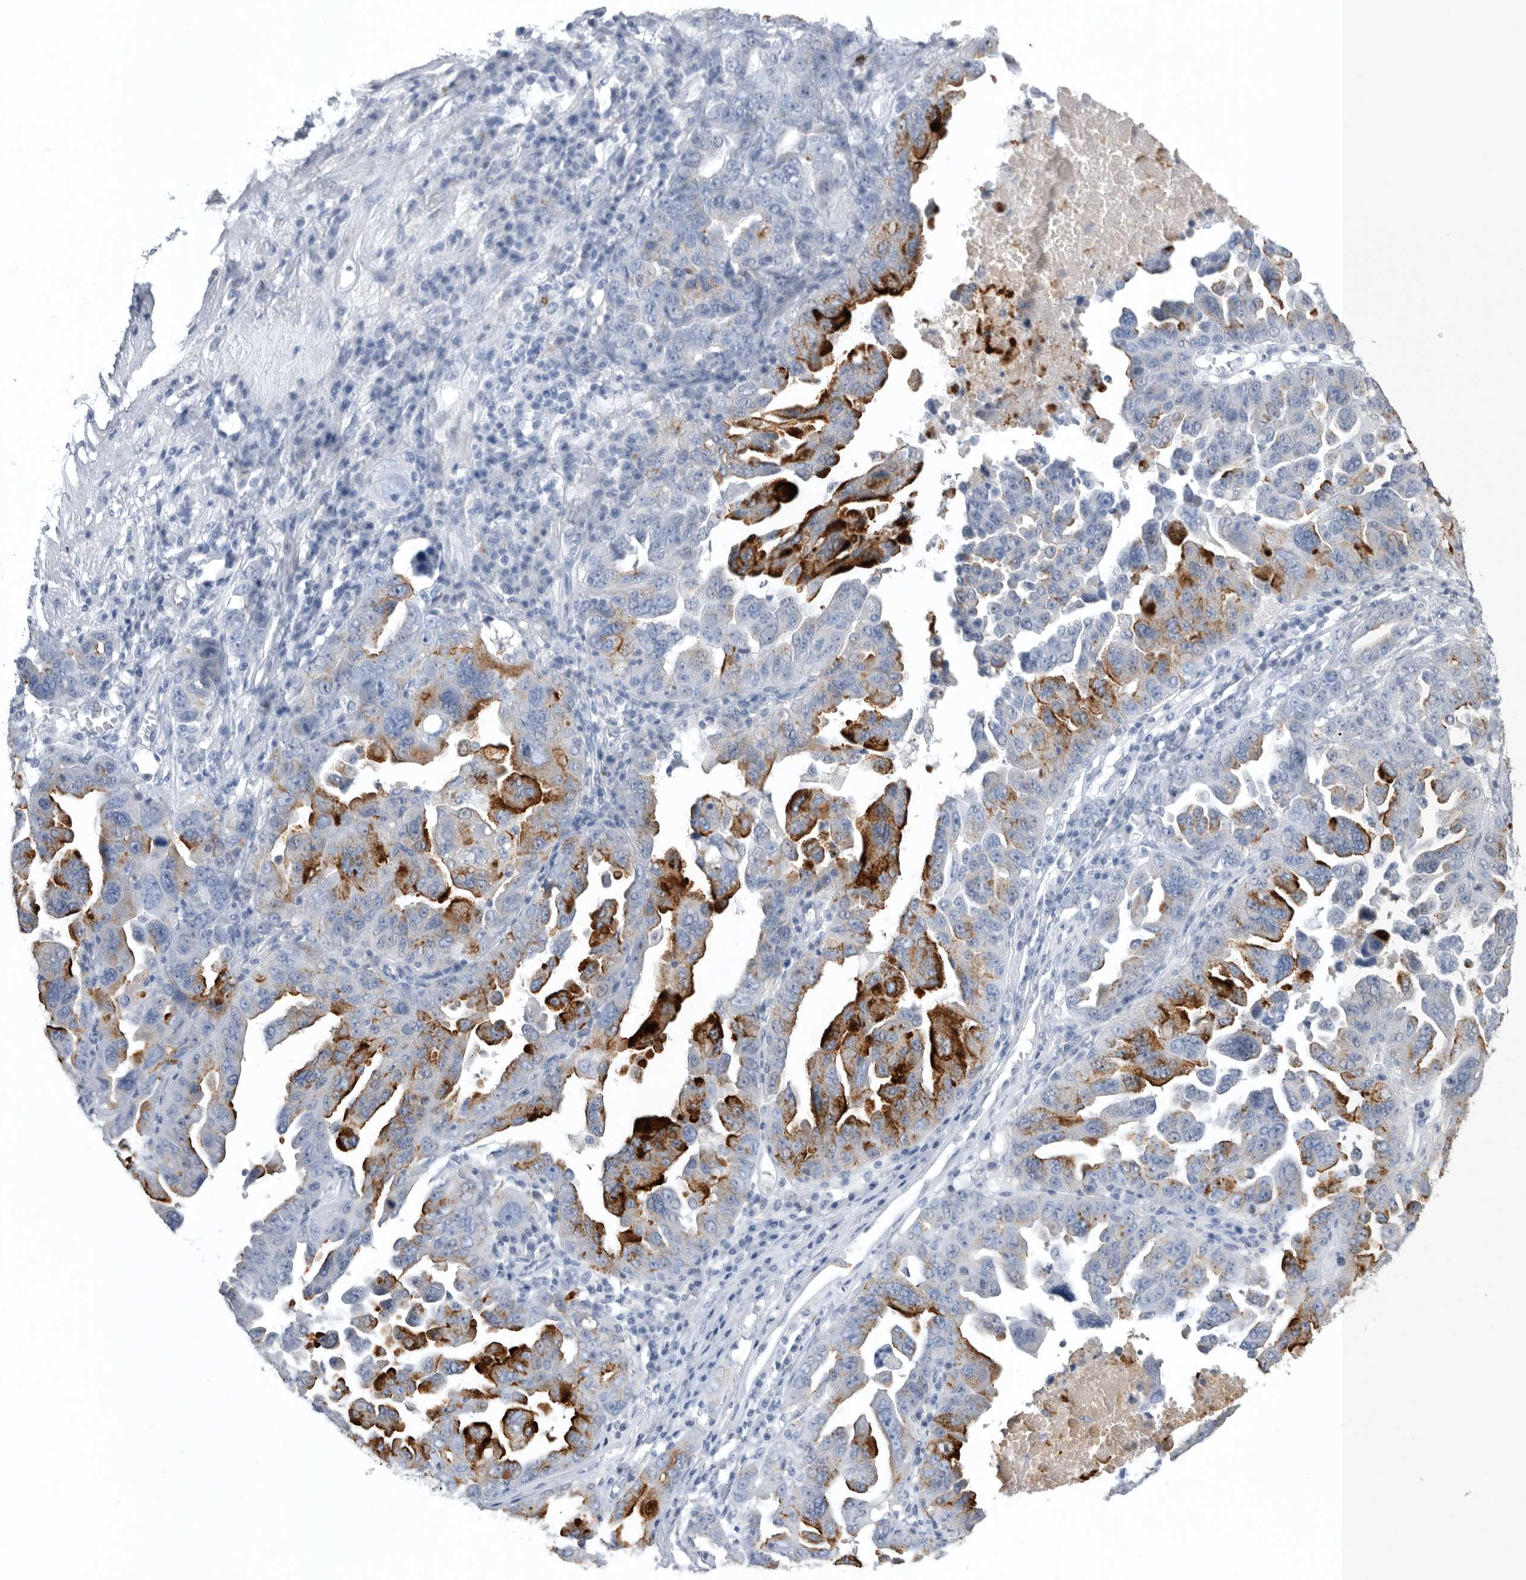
{"staining": {"intensity": "strong", "quantity": "<25%", "location": "cytoplasmic/membranous"}, "tissue": "ovarian cancer", "cell_type": "Tumor cells", "image_type": "cancer", "snomed": [{"axis": "morphology", "description": "Carcinoma, endometroid"}, {"axis": "topography", "description": "Ovary"}], "caption": "Immunohistochemistry (IHC) staining of ovarian endometroid carcinoma, which demonstrates medium levels of strong cytoplasmic/membranous expression in approximately <25% of tumor cells indicating strong cytoplasmic/membranous protein expression. The staining was performed using DAB (3,3'-diaminobenzidine) (brown) for protein detection and nuclei were counterstained in hematoxylin (blue).", "gene": "TIMP1", "patient": {"sex": "female", "age": 62}}